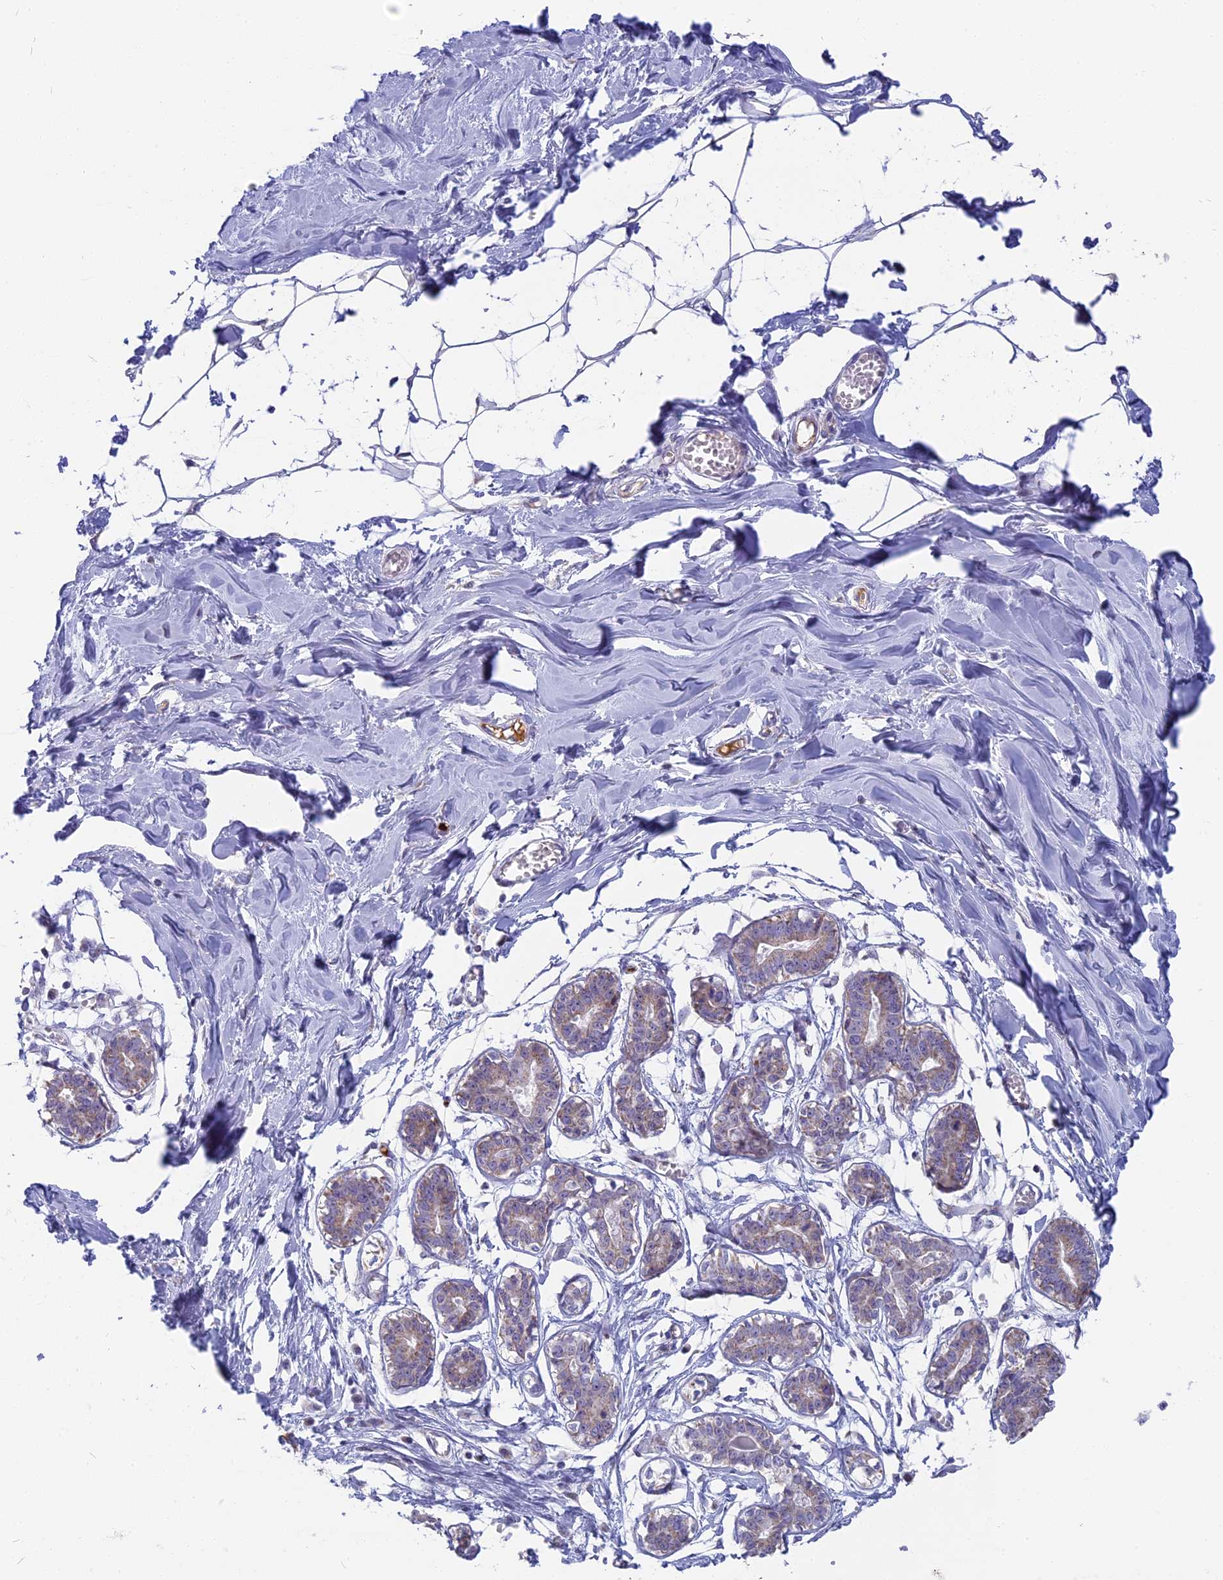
{"staining": {"intensity": "negative", "quantity": "none", "location": "none"}, "tissue": "breast", "cell_type": "Adipocytes", "image_type": "normal", "snomed": [{"axis": "morphology", "description": "Normal tissue, NOS"}, {"axis": "topography", "description": "Breast"}], "caption": "Immunohistochemical staining of normal human breast displays no significant staining in adipocytes. The staining was performed using DAB (3,3'-diaminobenzidine) to visualize the protein expression in brown, while the nuclei were stained in blue with hematoxylin (Magnification: 20x).", "gene": "DTWD1", "patient": {"sex": "female", "age": 27}}